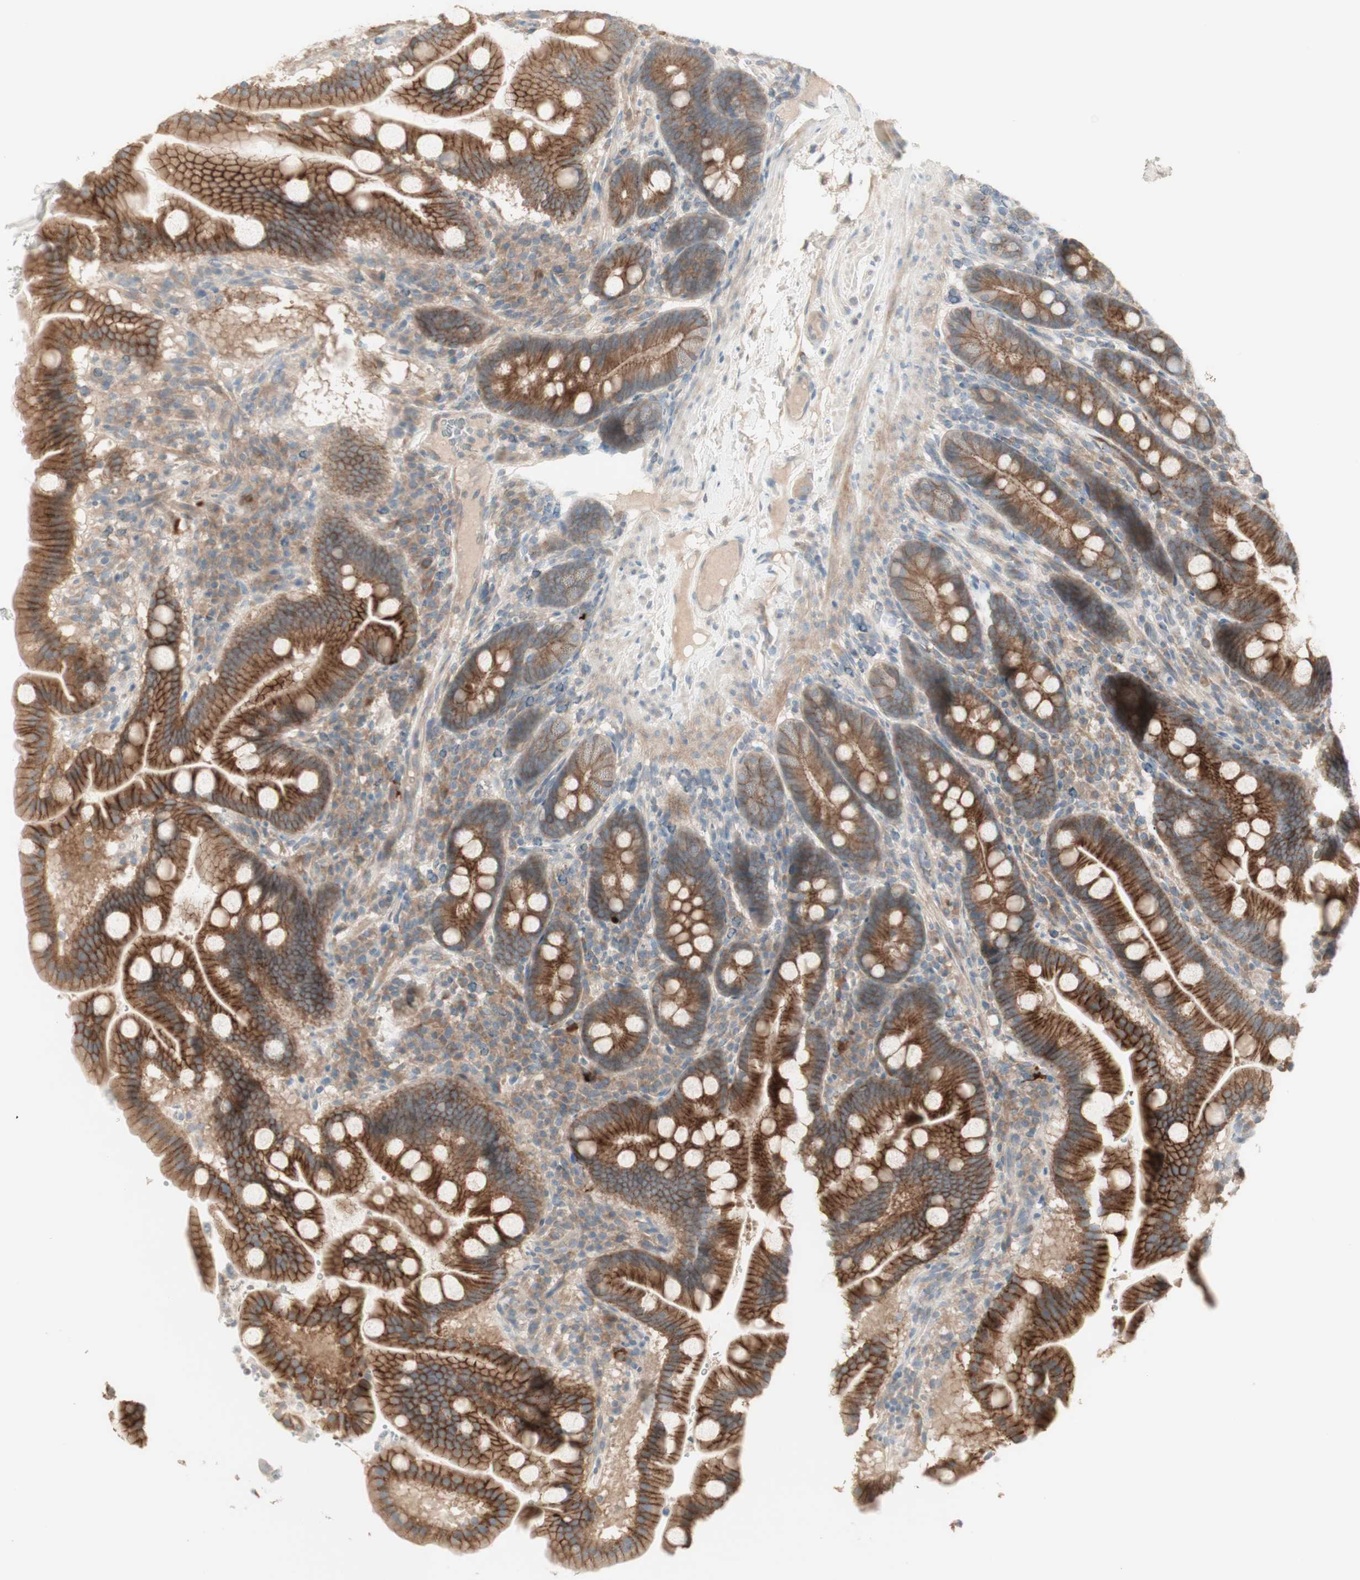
{"staining": {"intensity": "moderate", "quantity": ">75%", "location": "cytoplasmic/membranous"}, "tissue": "duodenum", "cell_type": "Glandular cells", "image_type": "normal", "snomed": [{"axis": "morphology", "description": "Normal tissue, NOS"}, {"axis": "topography", "description": "Duodenum"}], "caption": "The histopathology image shows immunohistochemical staining of normal duodenum. There is moderate cytoplasmic/membranous positivity is seen in about >75% of glandular cells.", "gene": "PTGER4", "patient": {"sex": "male", "age": 50}}